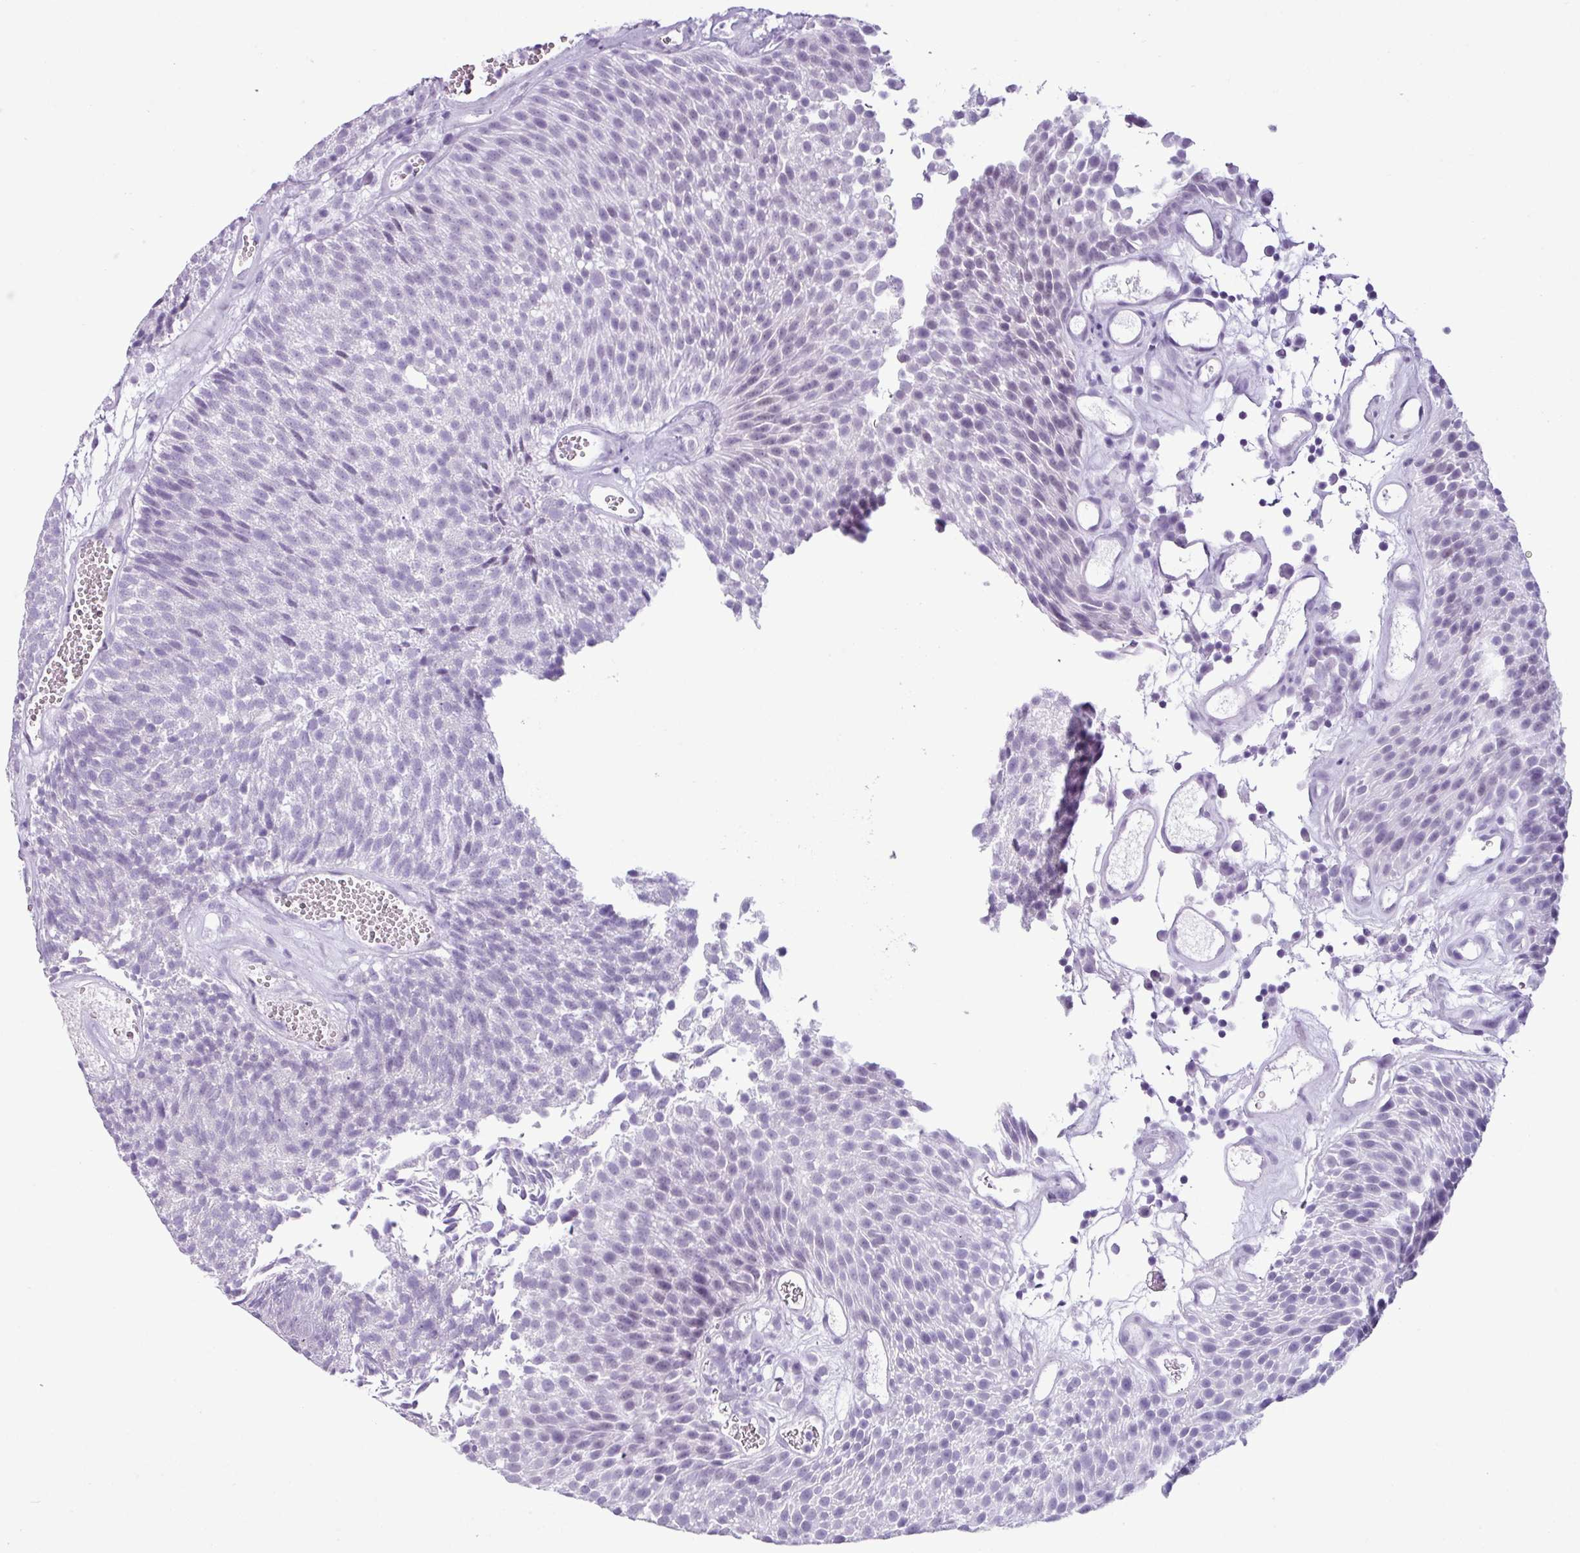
{"staining": {"intensity": "negative", "quantity": "none", "location": "none"}, "tissue": "urothelial cancer", "cell_type": "Tumor cells", "image_type": "cancer", "snomed": [{"axis": "morphology", "description": "Urothelial carcinoma, Low grade"}, {"axis": "topography", "description": "Urinary bladder"}], "caption": "Tumor cells are negative for brown protein staining in urothelial carcinoma (low-grade). (Immunohistochemistry, brightfield microscopy, high magnification).", "gene": "SCT", "patient": {"sex": "female", "age": 79}}